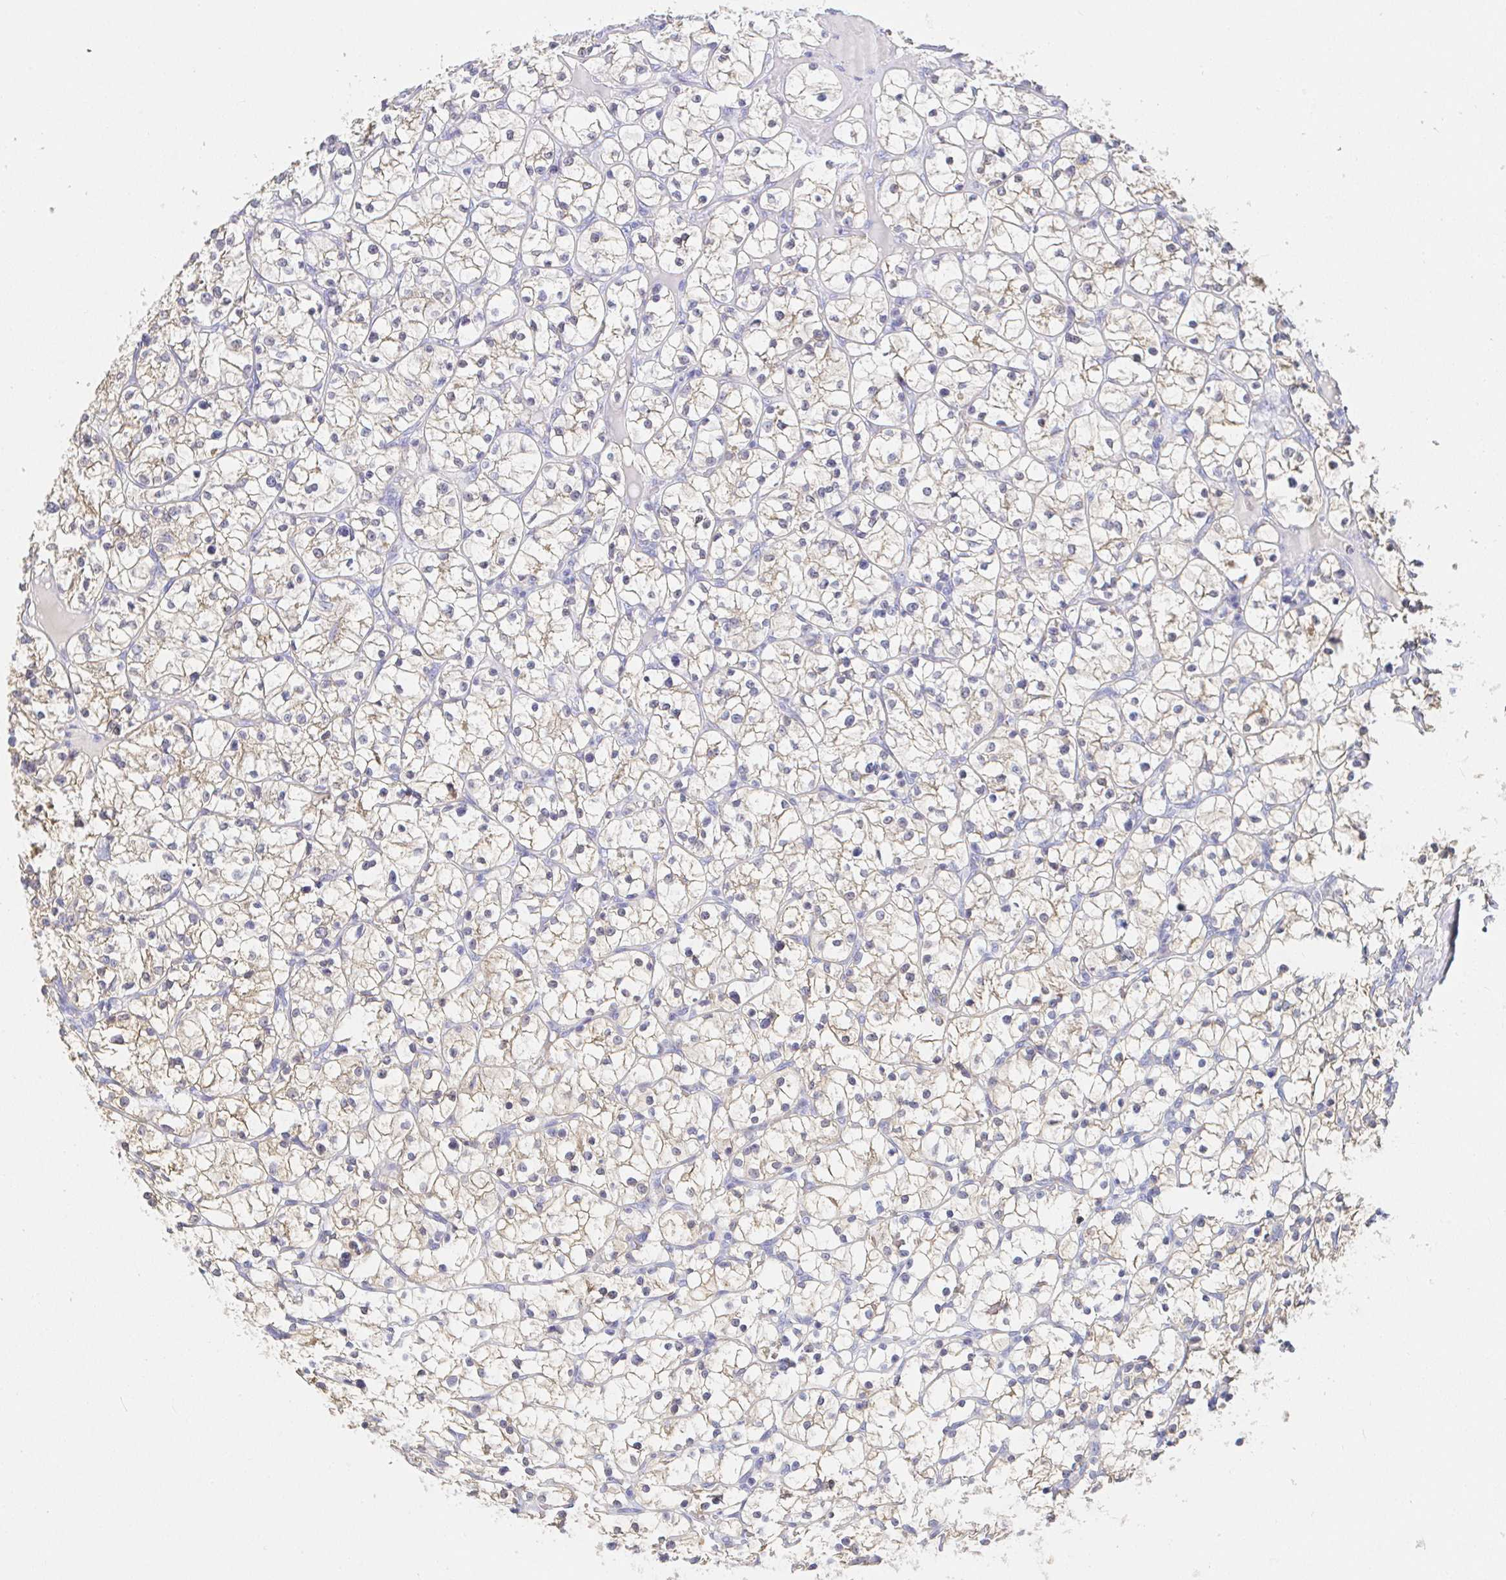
{"staining": {"intensity": "weak", "quantity": "<25%", "location": "cytoplasmic/membranous"}, "tissue": "renal cancer", "cell_type": "Tumor cells", "image_type": "cancer", "snomed": [{"axis": "morphology", "description": "Adenocarcinoma, NOS"}, {"axis": "topography", "description": "Kidney"}], "caption": "Immunohistochemical staining of human renal cancer (adenocarcinoma) displays no significant staining in tumor cells. (IHC, brightfield microscopy, high magnification).", "gene": "PDE6B", "patient": {"sex": "female", "age": 64}}